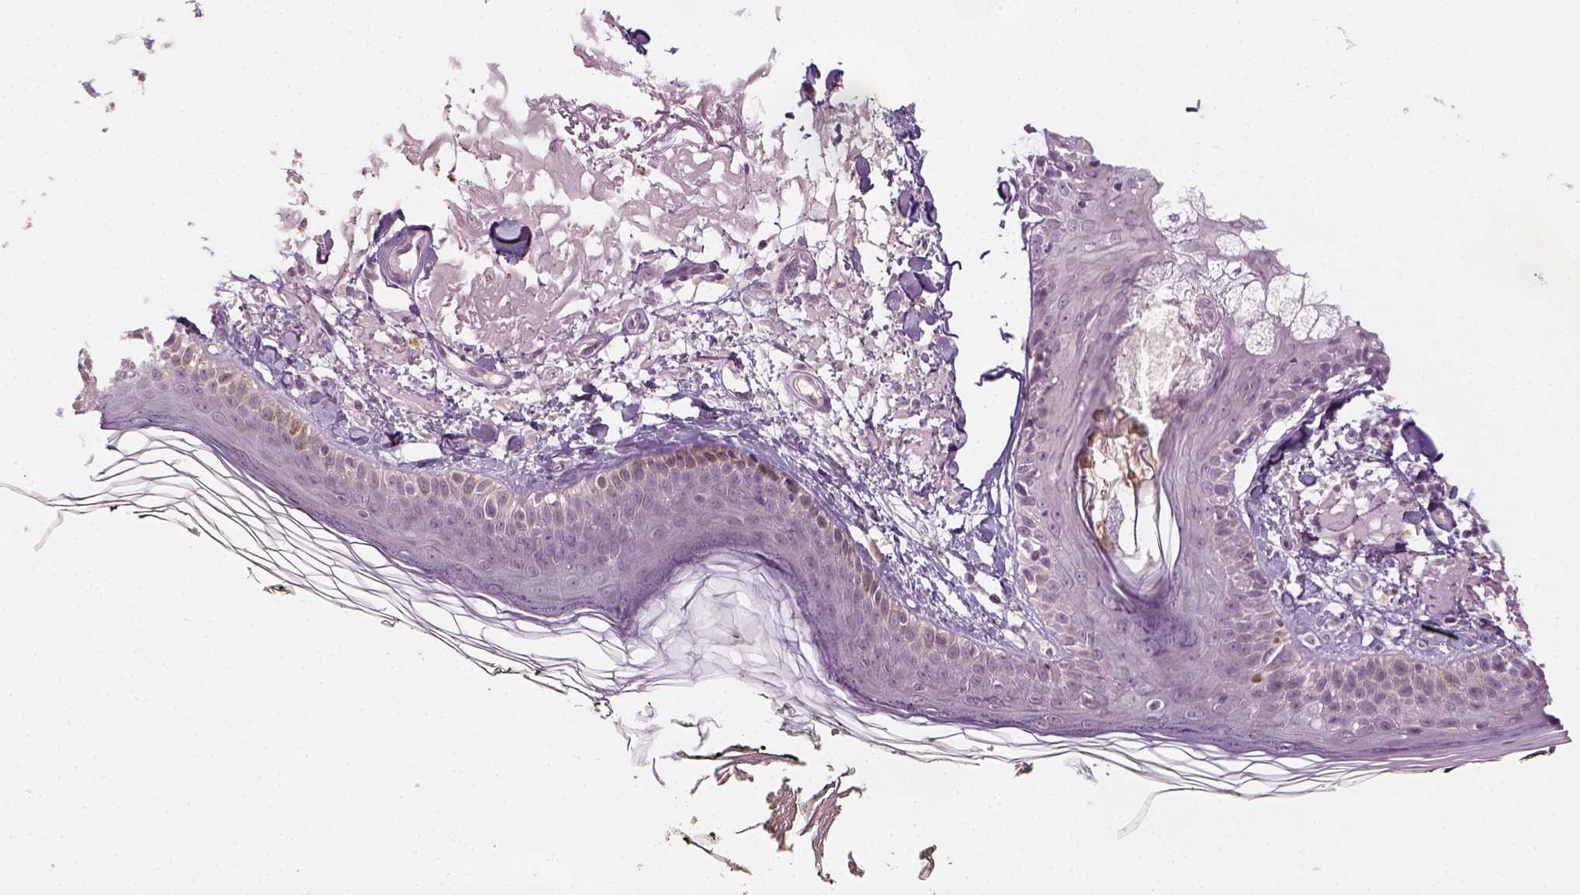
{"staining": {"intensity": "negative", "quantity": "none", "location": "none"}, "tissue": "skin", "cell_type": "Fibroblasts", "image_type": "normal", "snomed": [{"axis": "morphology", "description": "Normal tissue, NOS"}, {"axis": "topography", "description": "Skin"}], "caption": "A micrograph of human skin is negative for staining in fibroblasts. (Stains: DAB (3,3'-diaminobenzidine) immunohistochemistry (IHC) with hematoxylin counter stain, Microscopy: brightfield microscopy at high magnification).", "gene": "MAGEB3", "patient": {"sex": "male", "age": 76}}